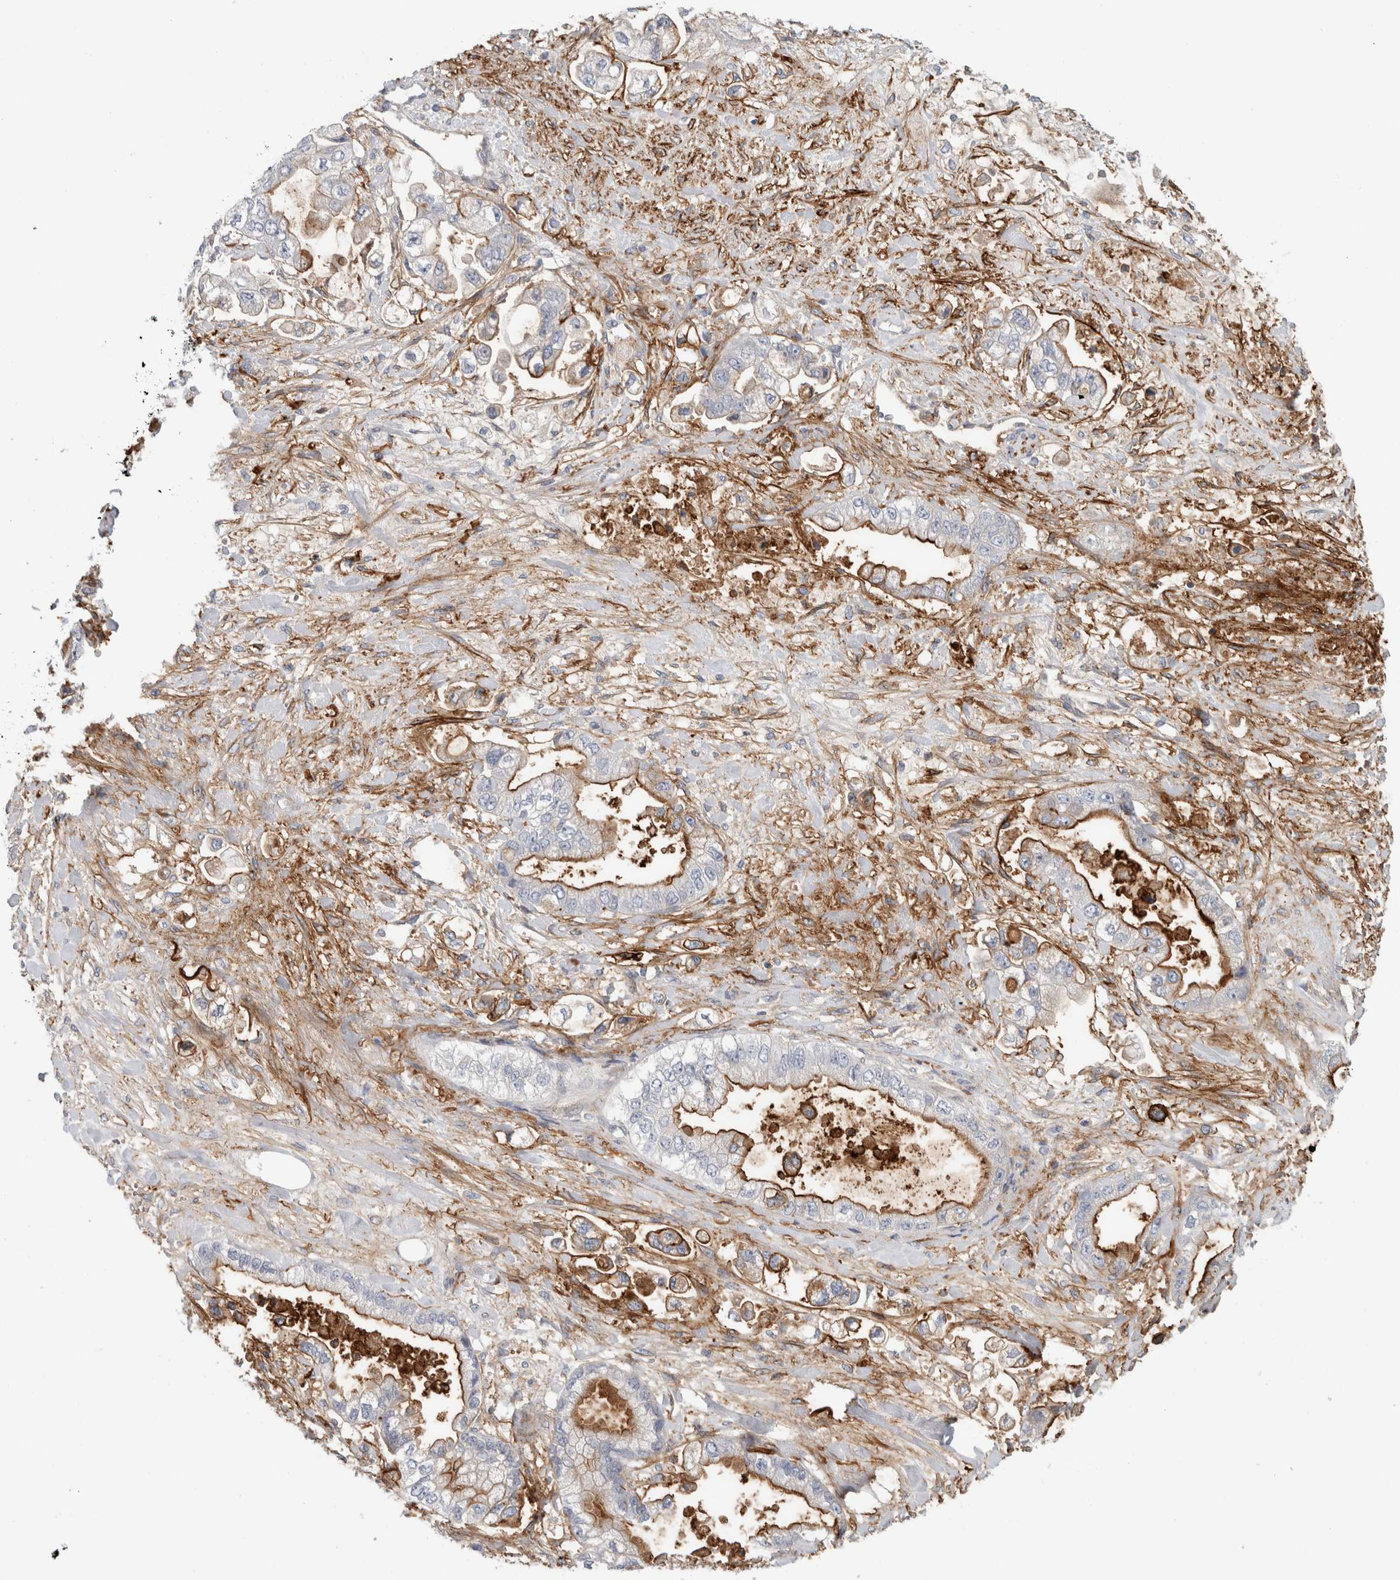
{"staining": {"intensity": "strong", "quantity": "25%-75%", "location": "cytoplasmic/membranous"}, "tissue": "stomach cancer", "cell_type": "Tumor cells", "image_type": "cancer", "snomed": [{"axis": "morphology", "description": "Adenocarcinoma, NOS"}, {"axis": "topography", "description": "Stomach"}], "caption": "A high-resolution image shows immunohistochemistry staining of stomach cancer (adenocarcinoma), which demonstrates strong cytoplasmic/membranous expression in approximately 25%-75% of tumor cells.", "gene": "CD55", "patient": {"sex": "male", "age": 62}}